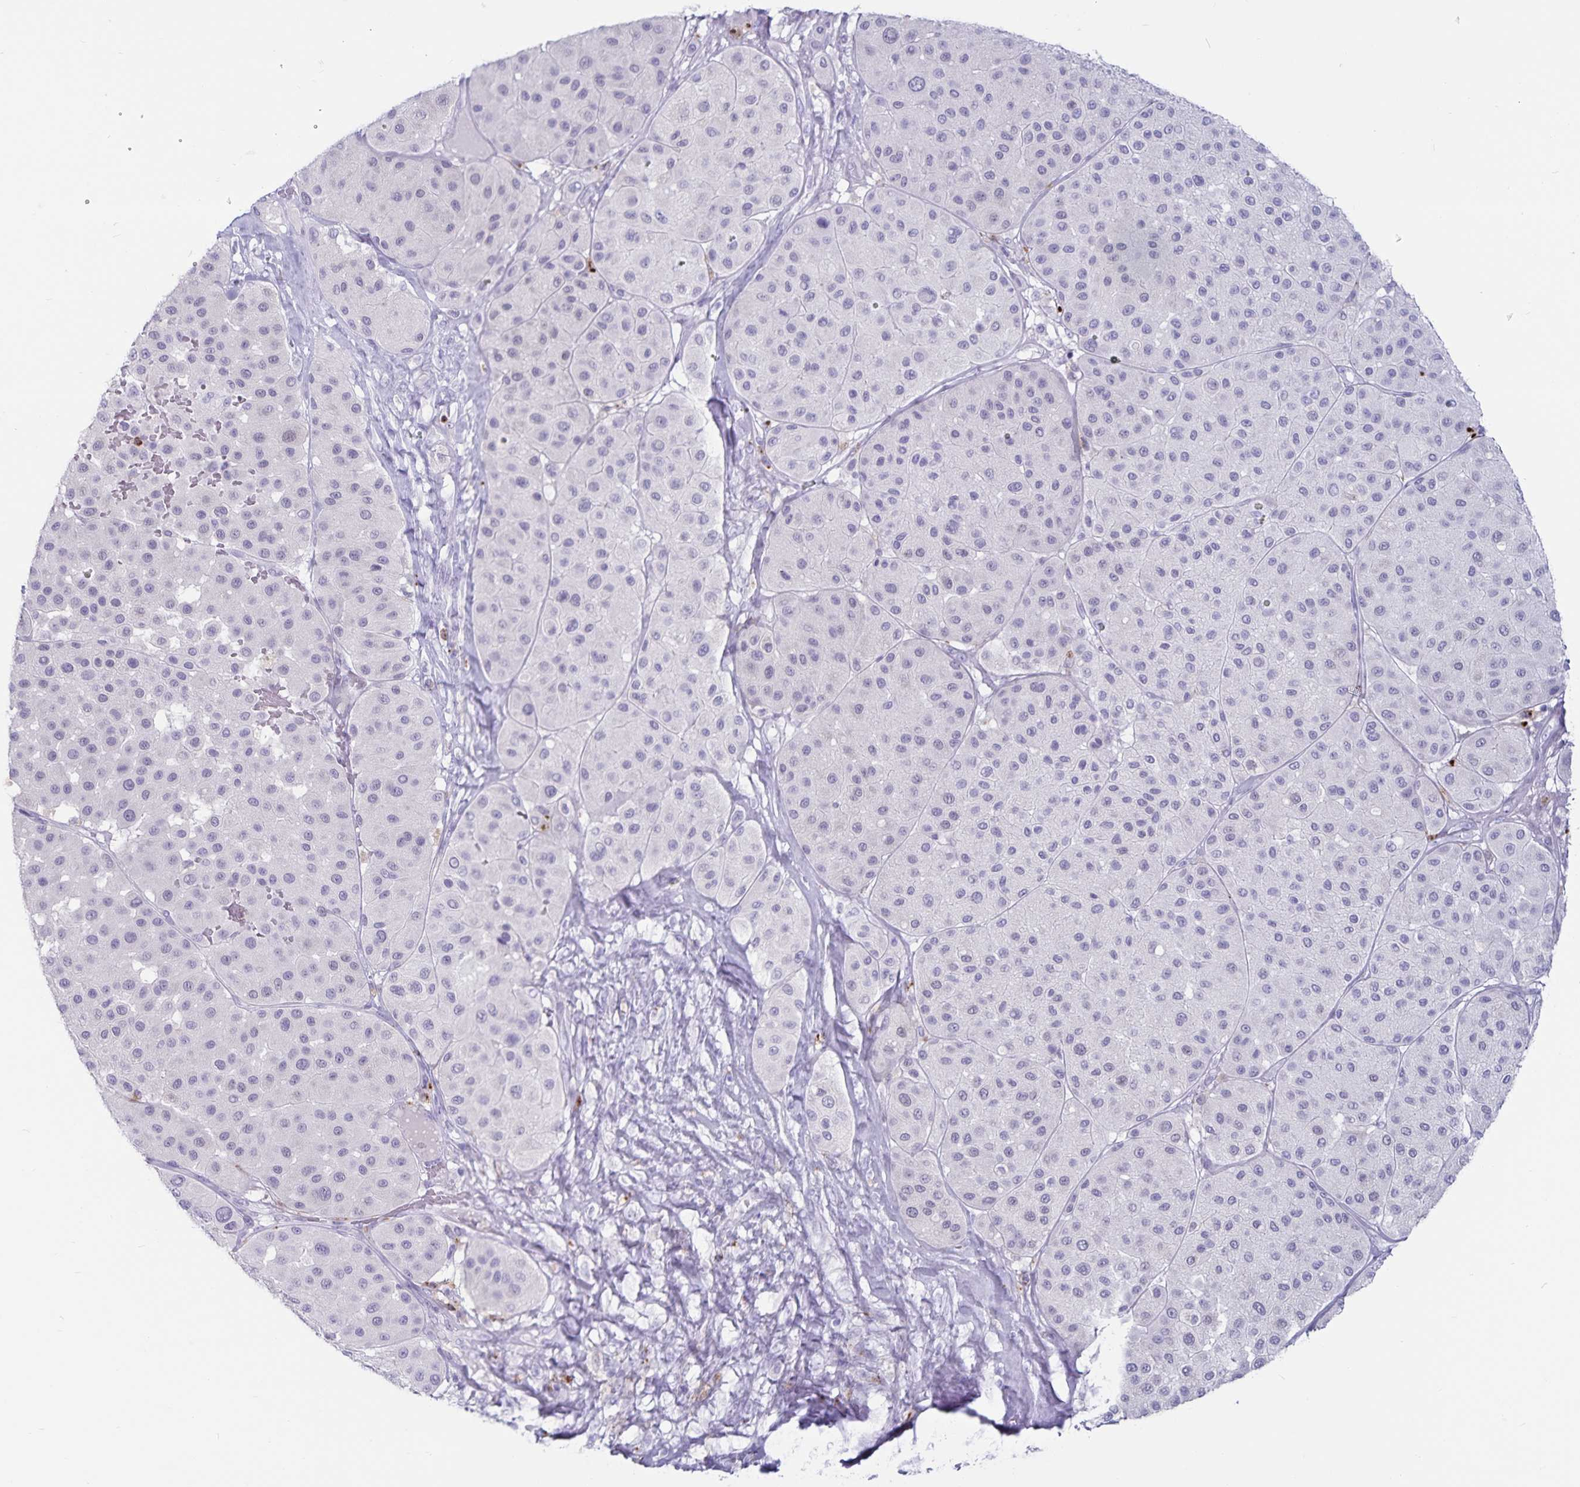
{"staining": {"intensity": "negative", "quantity": "none", "location": "none"}, "tissue": "melanoma", "cell_type": "Tumor cells", "image_type": "cancer", "snomed": [{"axis": "morphology", "description": "Malignant melanoma, Metastatic site"}, {"axis": "topography", "description": "Smooth muscle"}], "caption": "DAB (3,3'-diaminobenzidine) immunohistochemical staining of human melanoma shows no significant positivity in tumor cells. The staining is performed using DAB (3,3'-diaminobenzidine) brown chromogen with nuclei counter-stained in using hematoxylin.", "gene": "GNLY", "patient": {"sex": "male", "age": 41}}